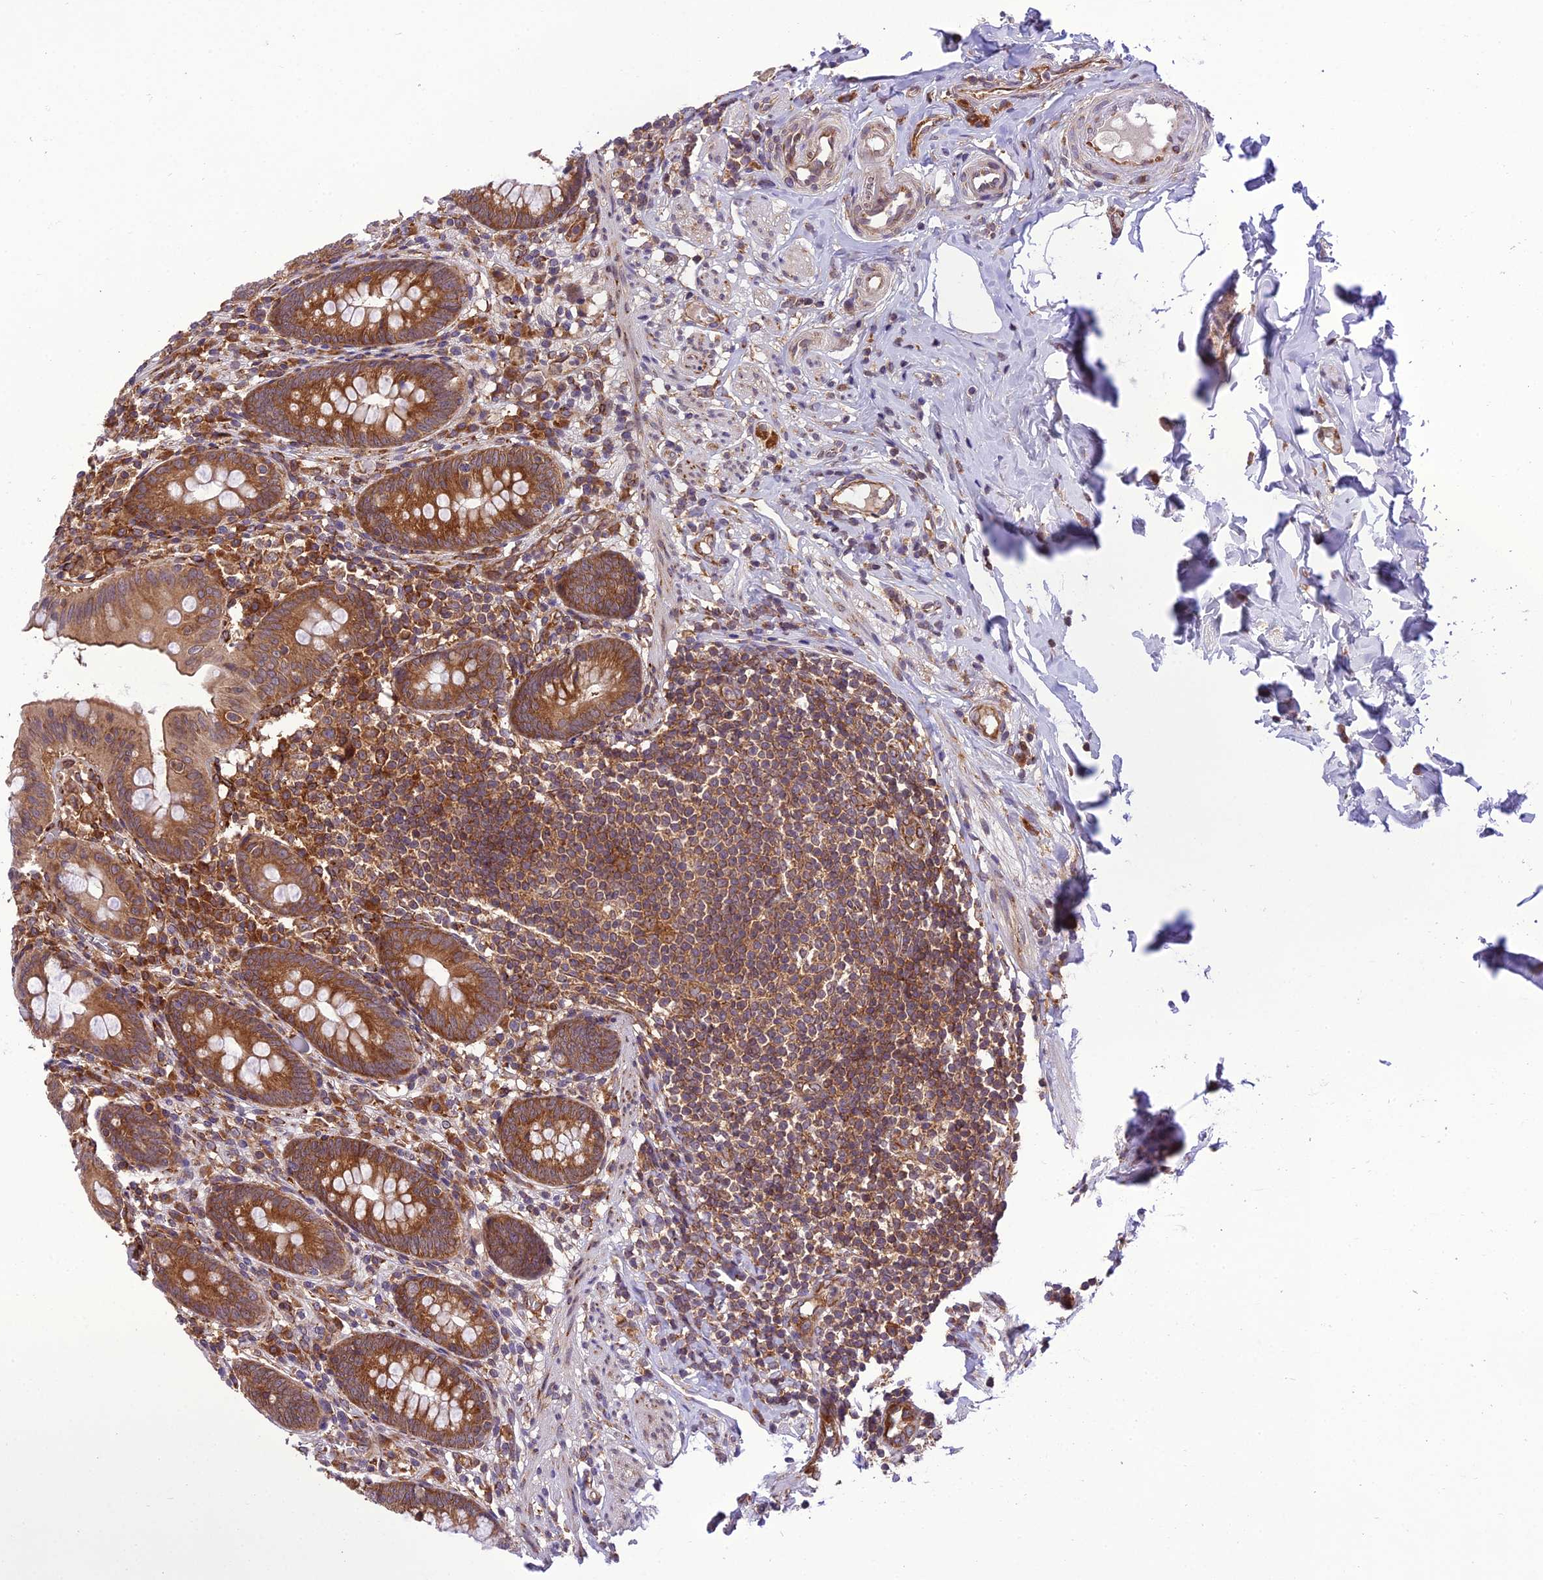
{"staining": {"intensity": "strong", "quantity": ">75%", "location": "cytoplasmic/membranous"}, "tissue": "appendix", "cell_type": "Glandular cells", "image_type": "normal", "snomed": [{"axis": "morphology", "description": "Normal tissue, NOS"}, {"axis": "topography", "description": "Appendix"}], "caption": "IHC (DAB) staining of benign appendix shows strong cytoplasmic/membranous protein expression in about >75% of glandular cells.", "gene": "DHCR7", "patient": {"sex": "male", "age": 55}}